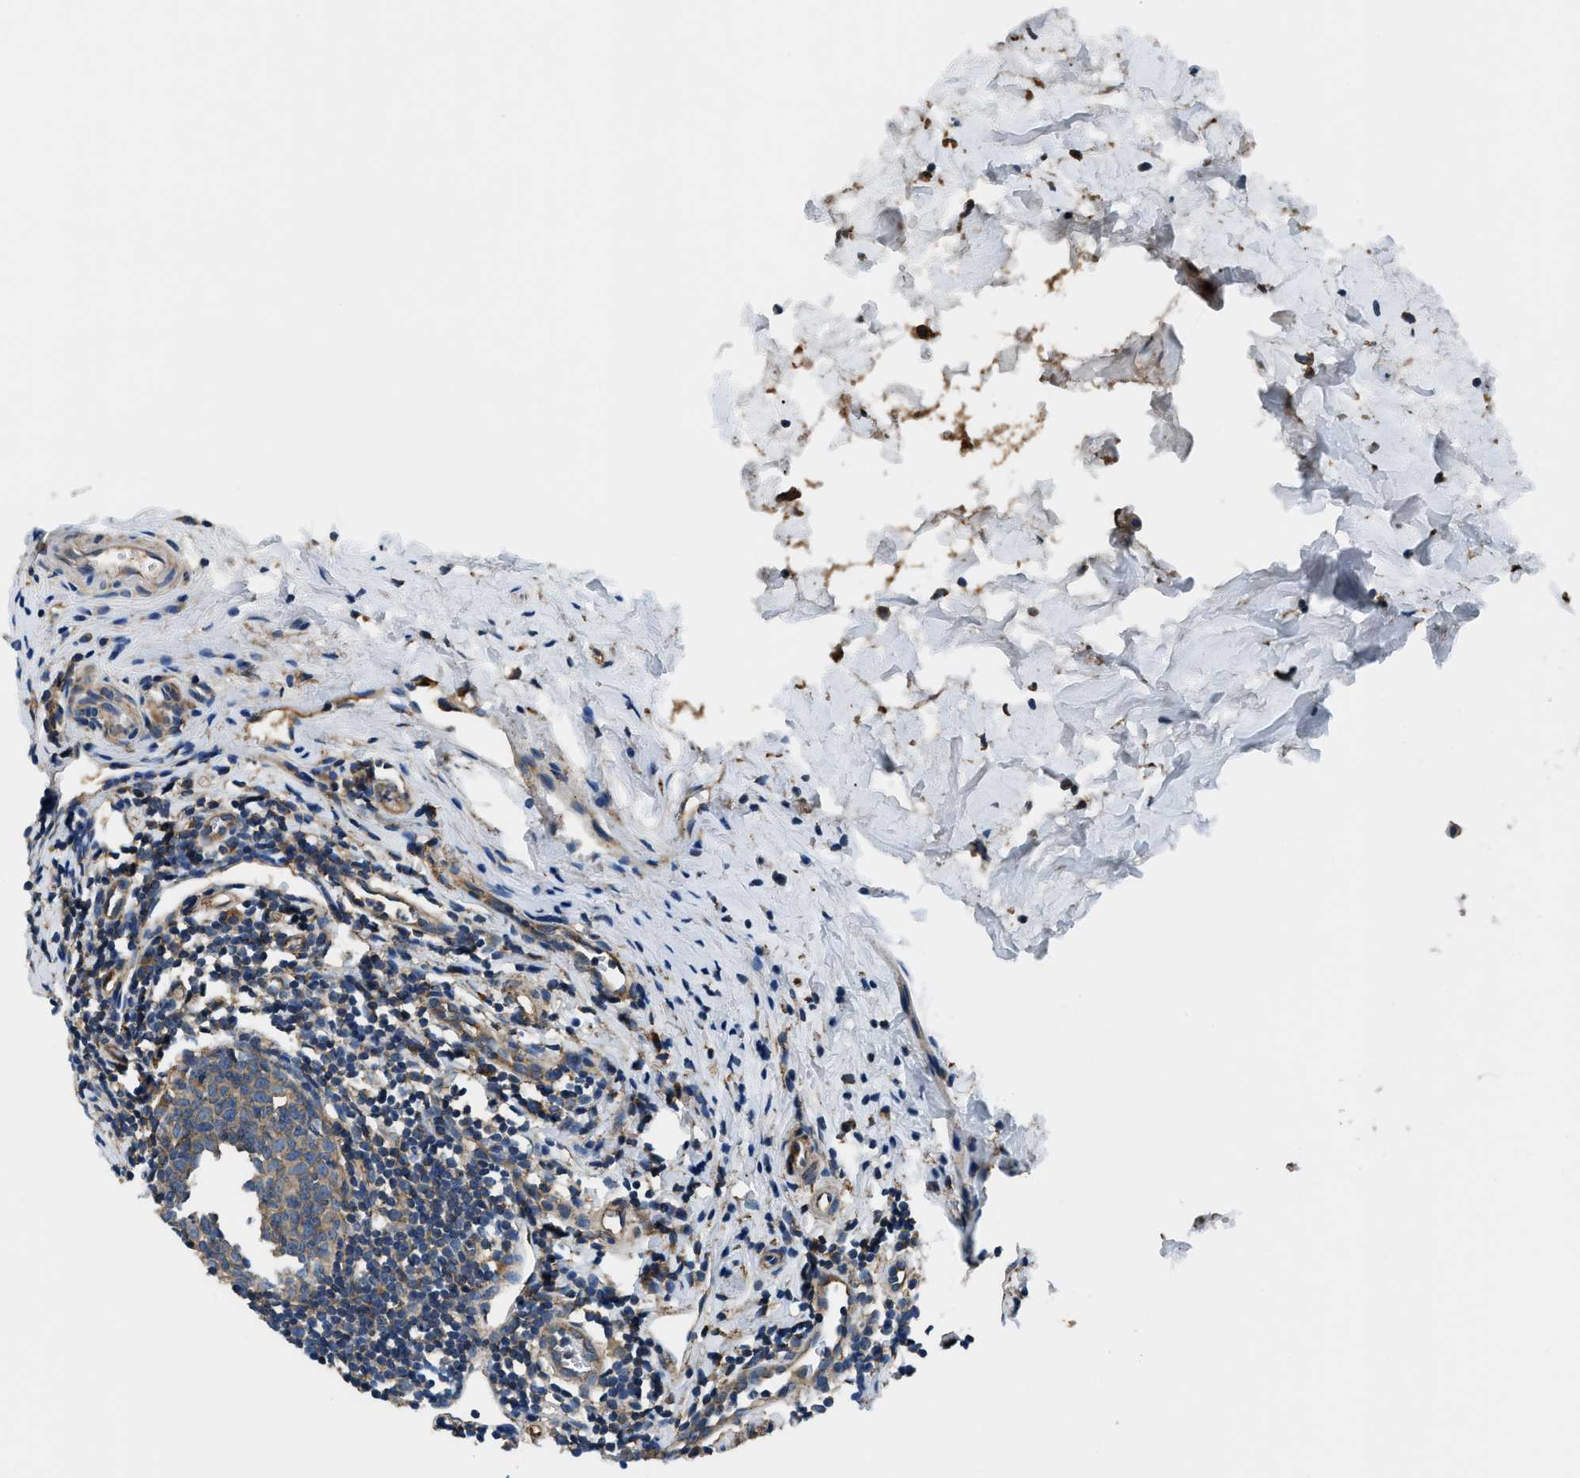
{"staining": {"intensity": "strong", "quantity": ">75%", "location": "cytoplasmic/membranous"}, "tissue": "appendix", "cell_type": "Glandular cells", "image_type": "normal", "snomed": [{"axis": "morphology", "description": "Normal tissue, NOS"}, {"axis": "topography", "description": "Appendix"}], "caption": "Appendix stained with a protein marker demonstrates strong staining in glandular cells.", "gene": "EEA1", "patient": {"sex": "female", "age": 20}}